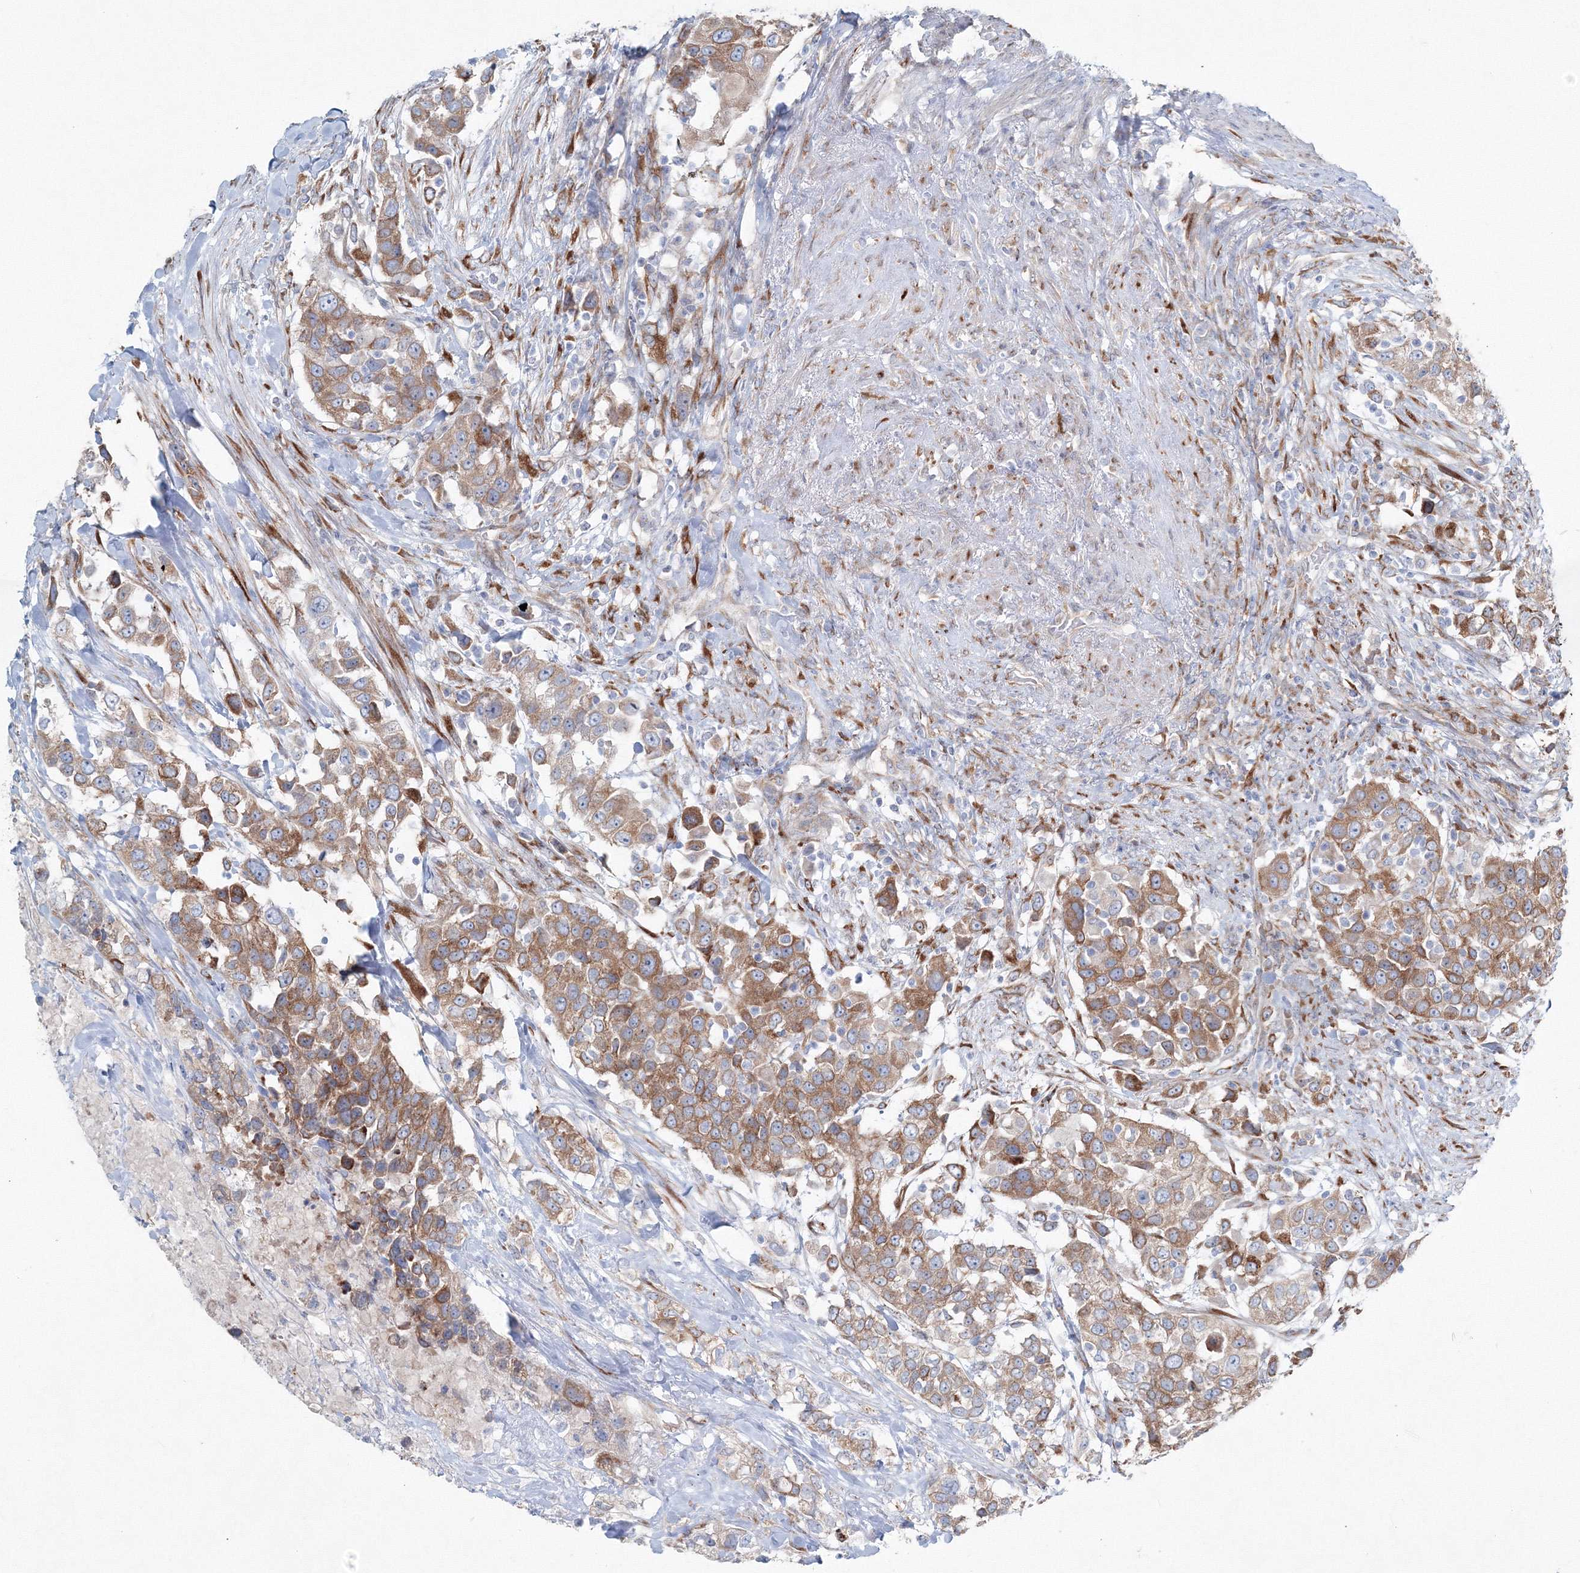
{"staining": {"intensity": "moderate", "quantity": ">75%", "location": "cytoplasmic/membranous"}, "tissue": "urothelial cancer", "cell_type": "Tumor cells", "image_type": "cancer", "snomed": [{"axis": "morphology", "description": "Urothelial carcinoma, High grade"}, {"axis": "topography", "description": "Urinary bladder"}], "caption": "This is an image of immunohistochemistry staining of urothelial cancer, which shows moderate positivity in the cytoplasmic/membranous of tumor cells.", "gene": "RCN1", "patient": {"sex": "female", "age": 80}}